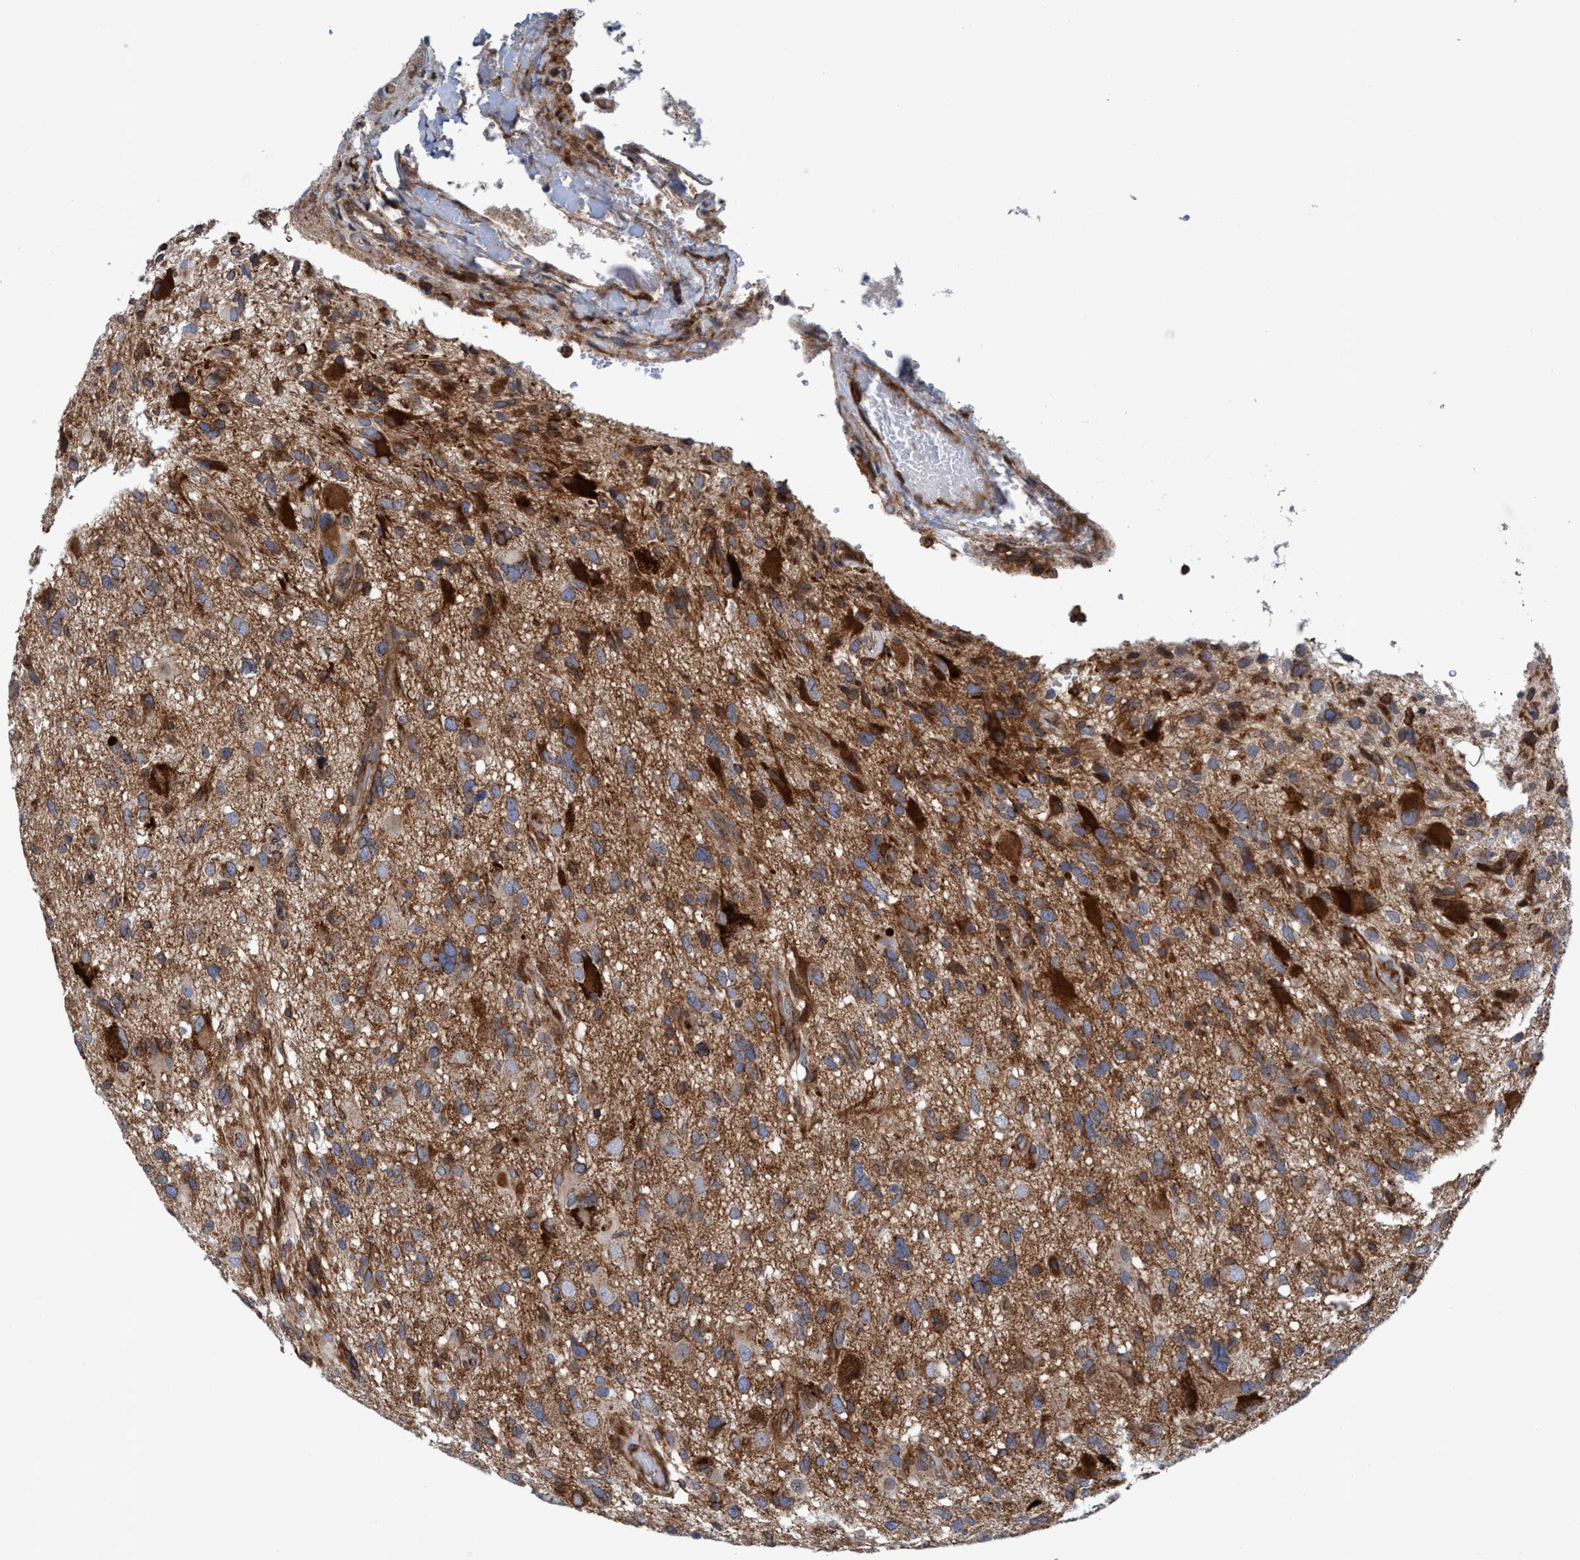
{"staining": {"intensity": "strong", "quantity": "25%-75%", "location": "cytoplasmic/membranous"}, "tissue": "glioma", "cell_type": "Tumor cells", "image_type": "cancer", "snomed": [{"axis": "morphology", "description": "Glioma, malignant, High grade"}, {"axis": "topography", "description": "Brain"}], "caption": "Tumor cells show high levels of strong cytoplasmic/membranous expression in approximately 25%-75% of cells in glioma.", "gene": "SLC16A3", "patient": {"sex": "male", "age": 33}}